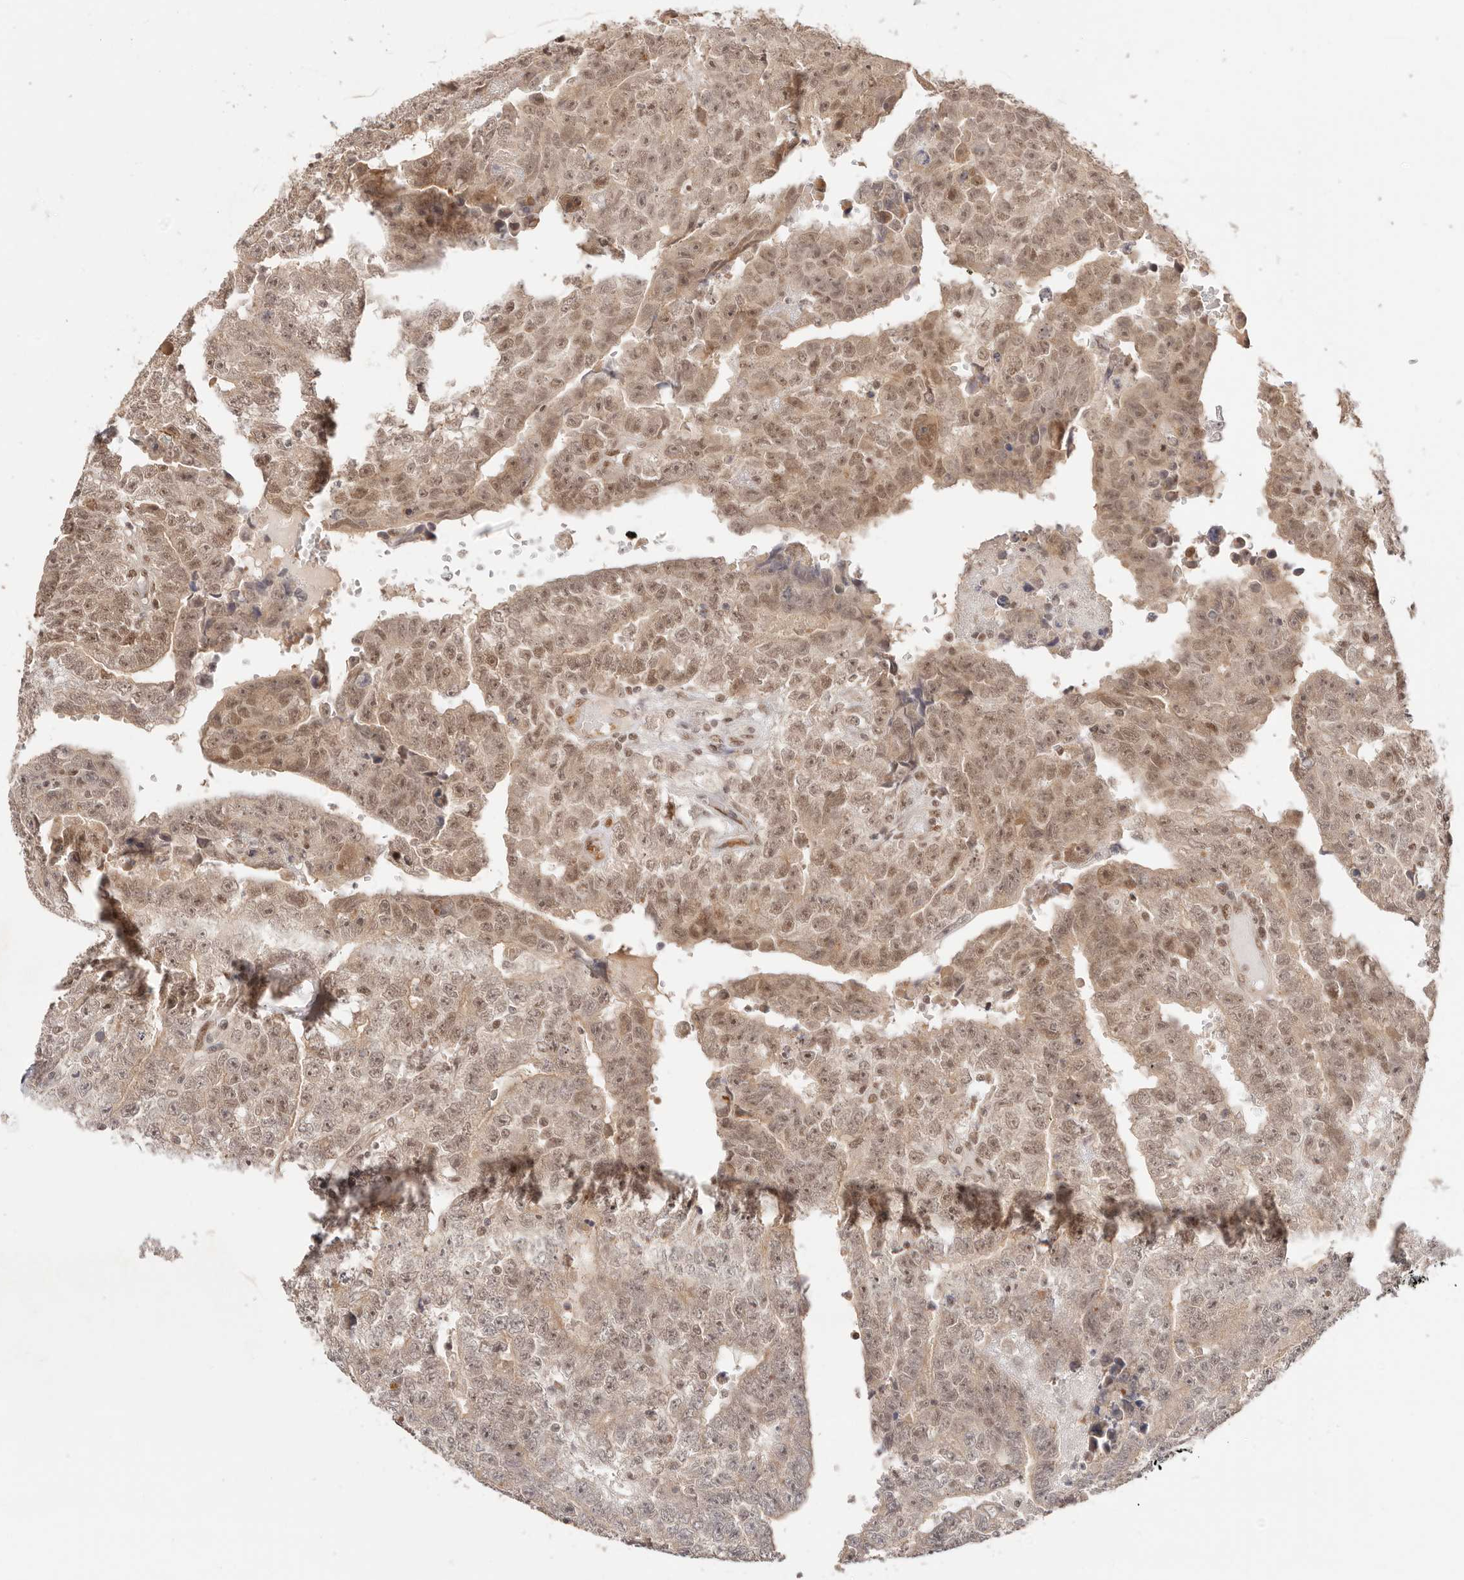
{"staining": {"intensity": "moderate", "quantity": ">75%", "location": "cytoplasmic/membranous,nuclear"}, "tissue": "testis cancer", "cell_type": "Tumor cells", "image_type": "cancer", "snomed": [{"axis": "morphology", "description": "Carcinoma, Embryonal, NOS"}, {"axis": "topography", "description": "Testis"}], "caption": "This is a histology image of IHC staining of embryonal carcinoma (testis), which shows moderate expression in the cytoplasmic/membranous and nuclear of tumor cells.", "gene": "RFC3", "patient": {"sex": "male", "age": 25}}